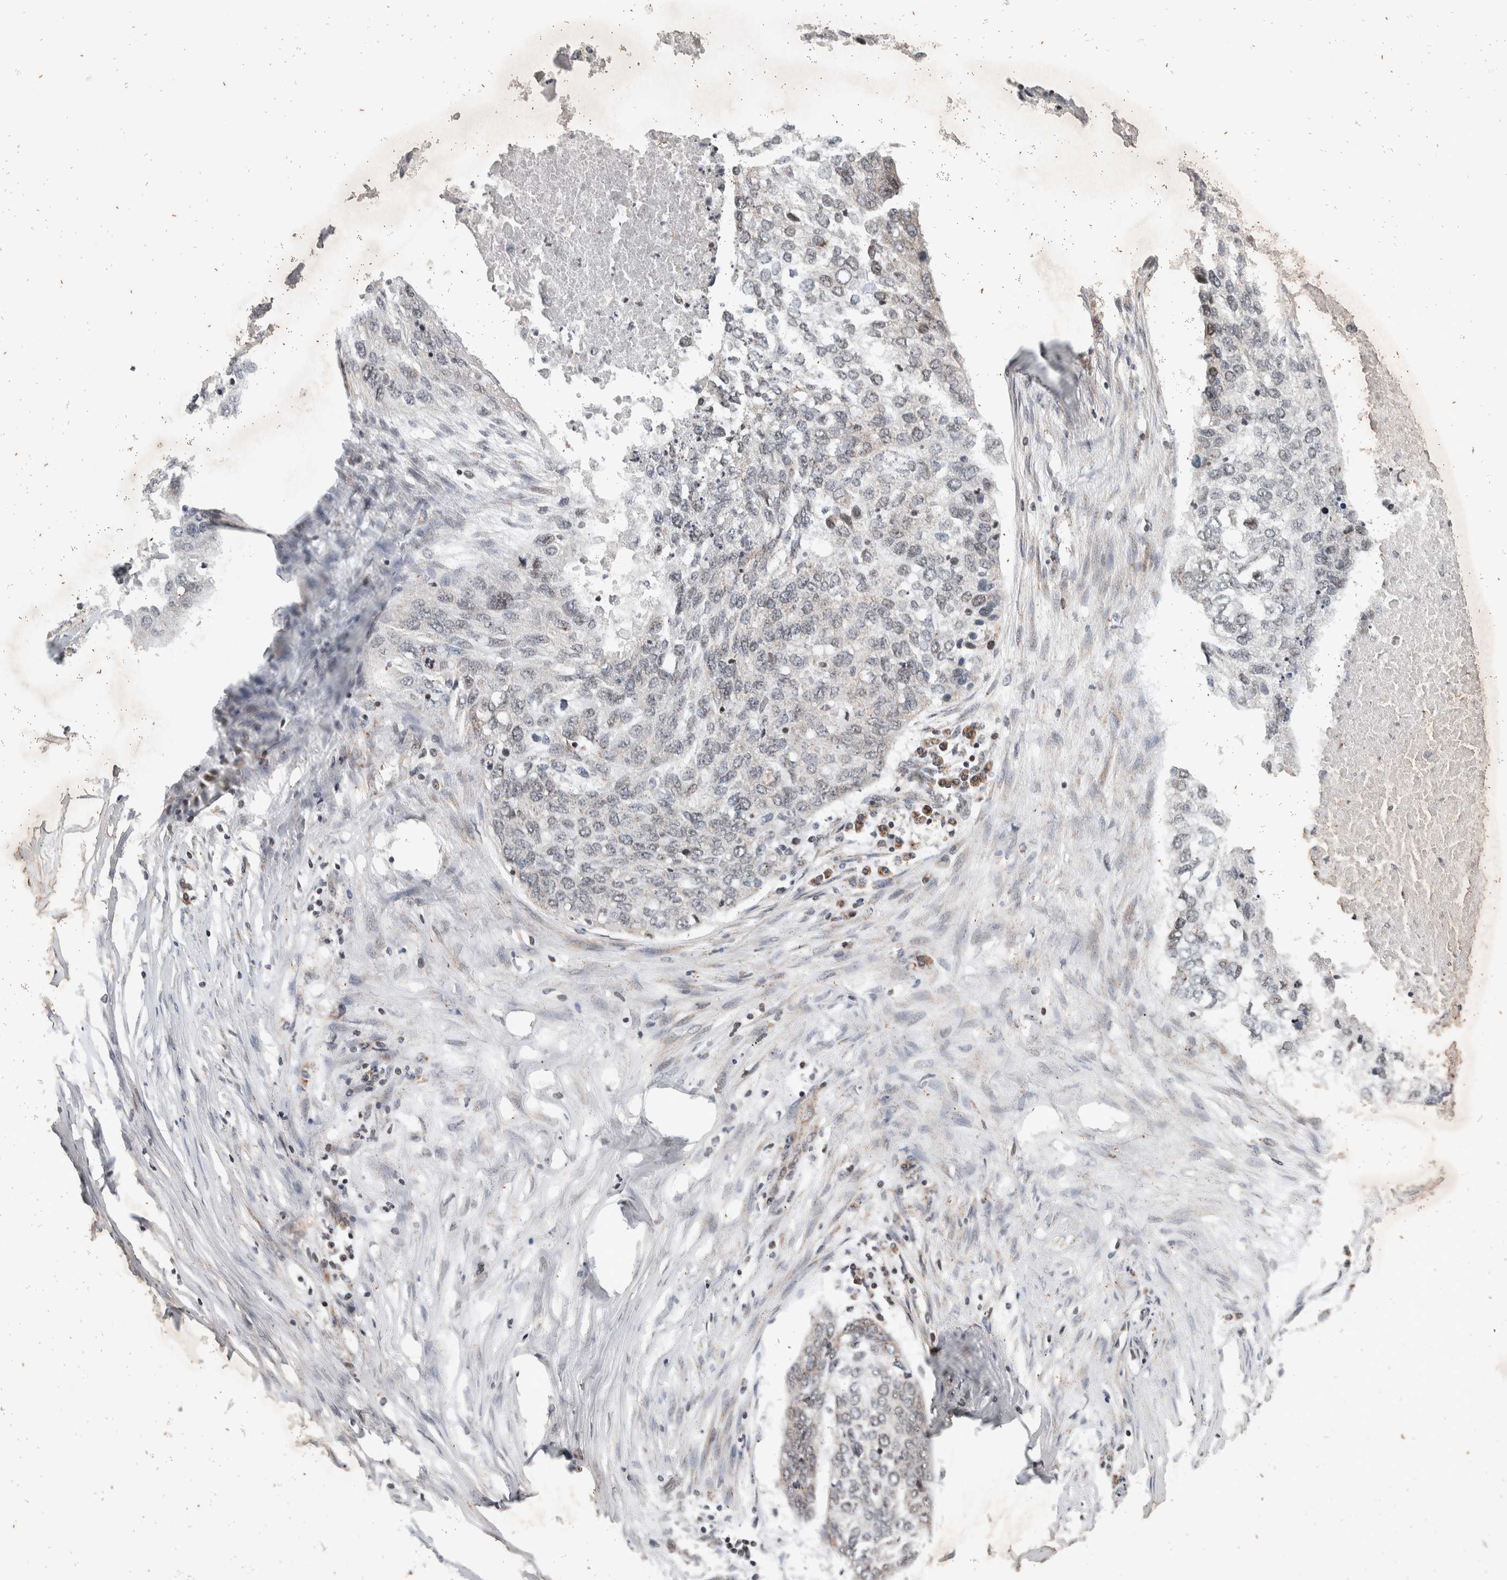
{"staining": {"intensity": "negative", "quantity": "none", "location": "none"}, "tissue": "lung cancer", "cell_type": "Tumor cells", "image_type": "cancer", "snomed": [{"axis": "morphology", "description": "Squamous cell carcinoma, NOS"}, {"axis": "topography", "description": "Lung"}], "caption": "Image shows no significant protein expression in tumor cells of lung cancer.", "gene": "ATXN7L1", "patient": {"sex": "female", "age": 63}}